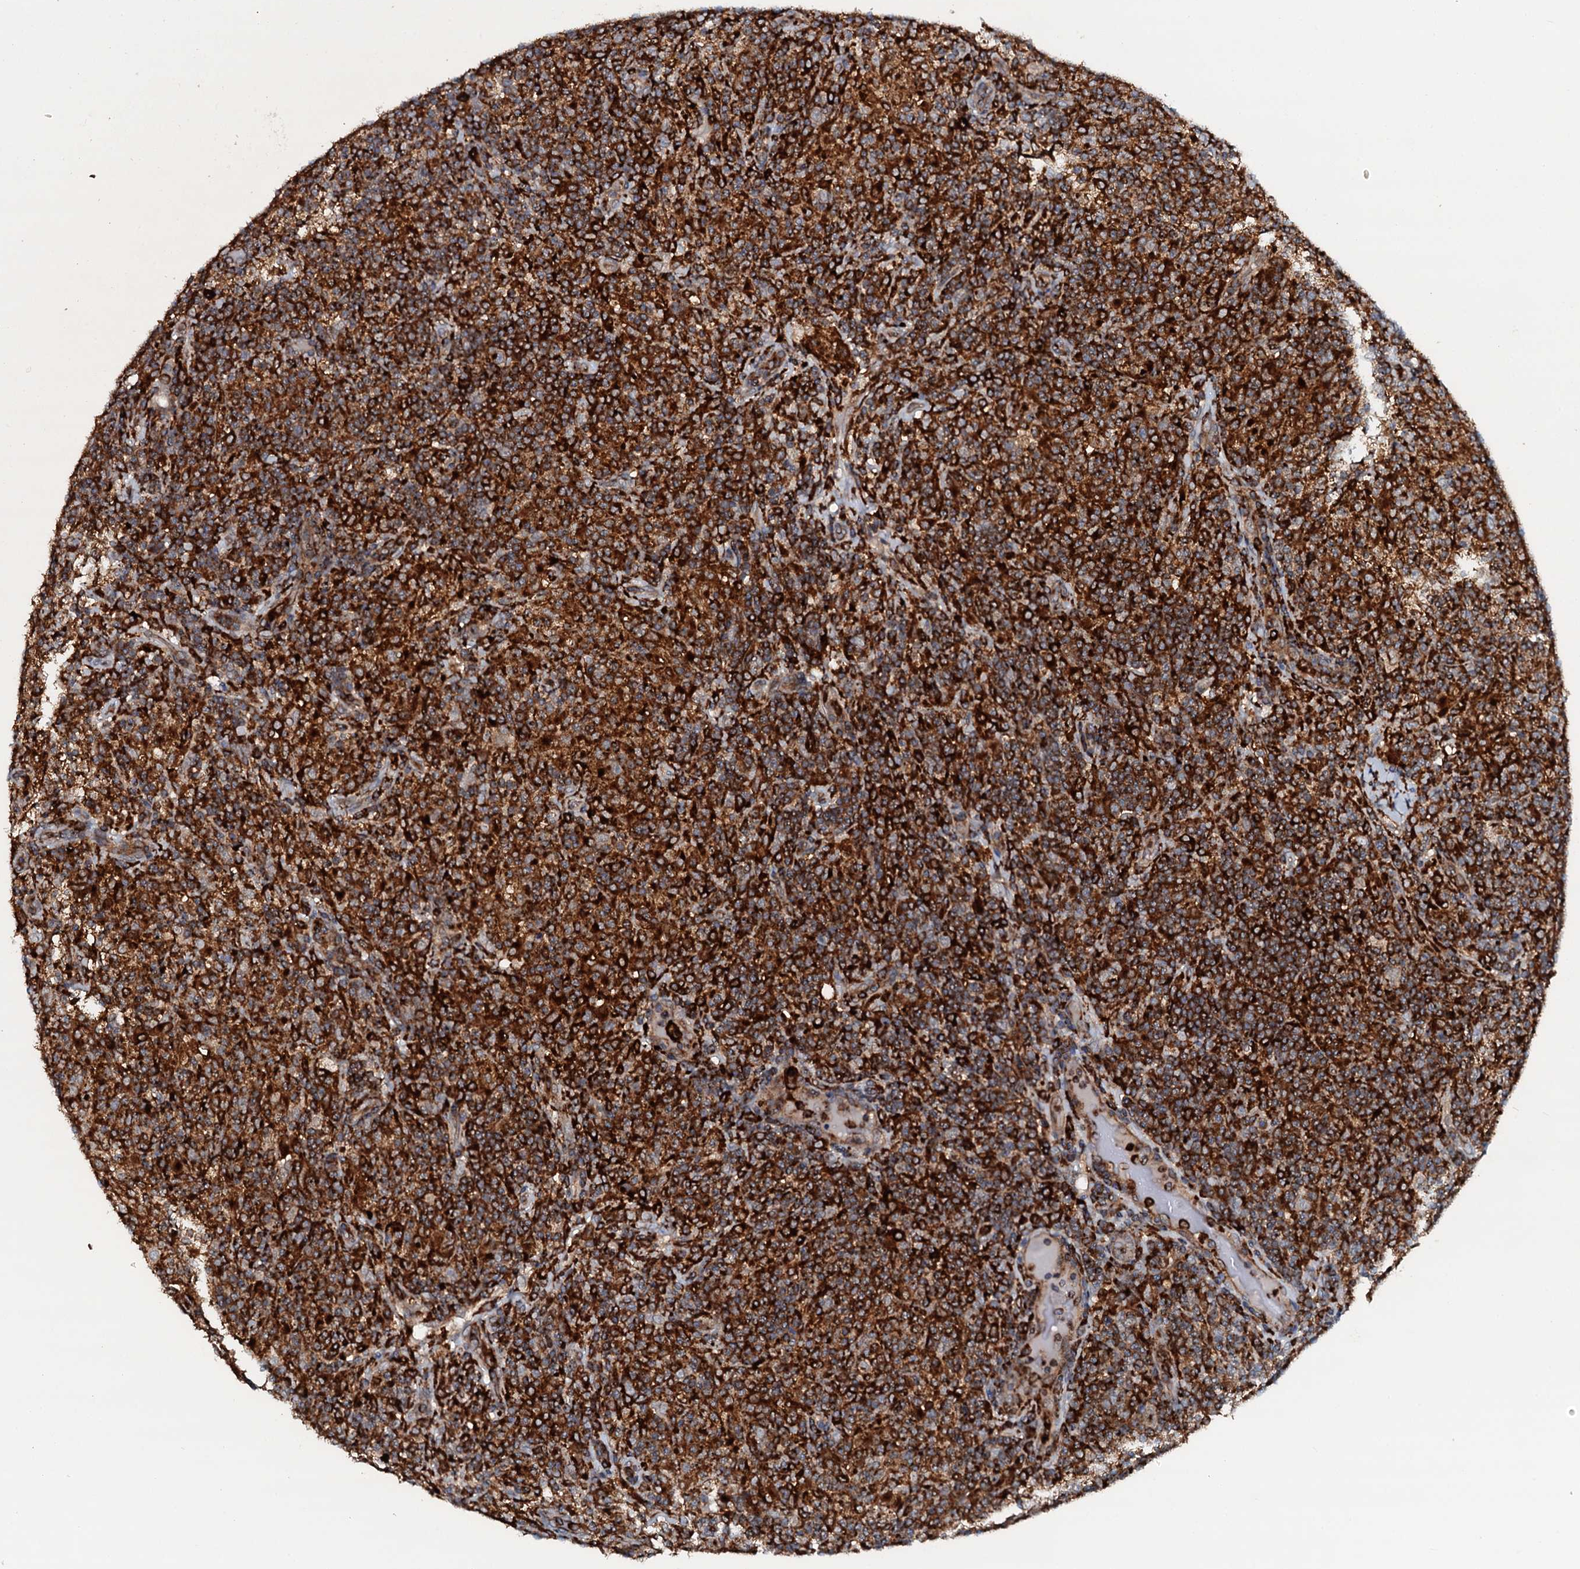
{"staining": {"intensity": "weak", "quantity": ">75%", "location": "cytoplasmic/membranous"}, "tissue": "lymphoma", "cell_type": "Tumor cells", "image_type": "cancer", "snomed": [{"axis": "morphology", "description": "Hodgkin's disease, NOS"}, {"axis": "topography", "description": "Lymph node"}], "caption": "A micrograph of lymphoma stained for a protein shows weak cytoplasmic/membranous brown staining in tumor cells. (DAB IHC with brightfield microscopy, high magnification).", "gene": "VAMP8", "patient": {"sex": "male", "age": 70}}